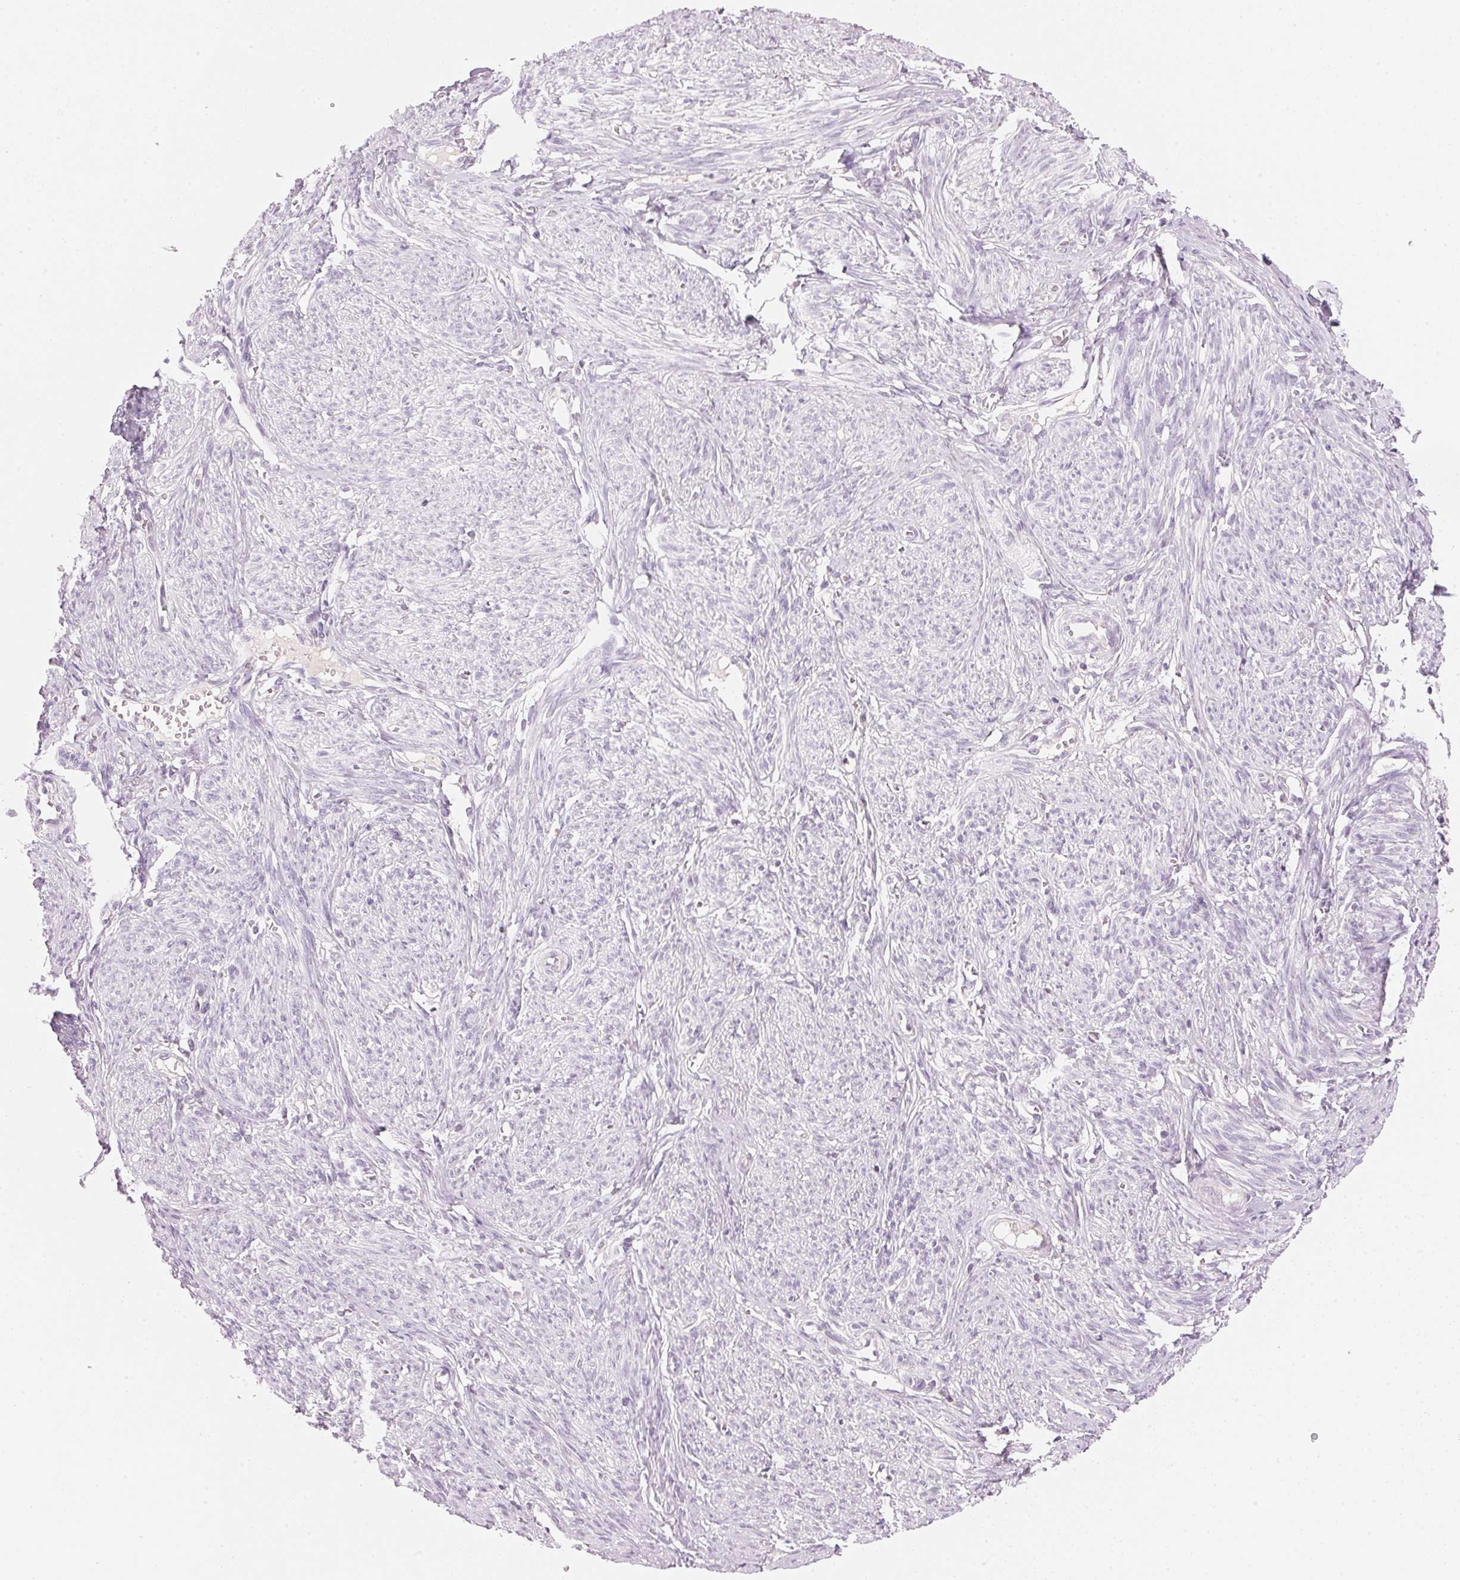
{"staining": {"intensity": "negative", "quantity": "none", "location": "none"}, "tissue": "smooth muscle", "cell_type": "Smooth muscle cells", "image_type": "normal", "snomed": [{"axis": "morphology", "description": "Normal tissue, NOS"}, {"axis": "topography", "description": "Smooth muscle"}], "caption": "IHC of normal smooth muscle demonstrates no expression in smooth muscle cells.", "gene": "HOXB13", "patient": {"sex": "female", "age": 65}}